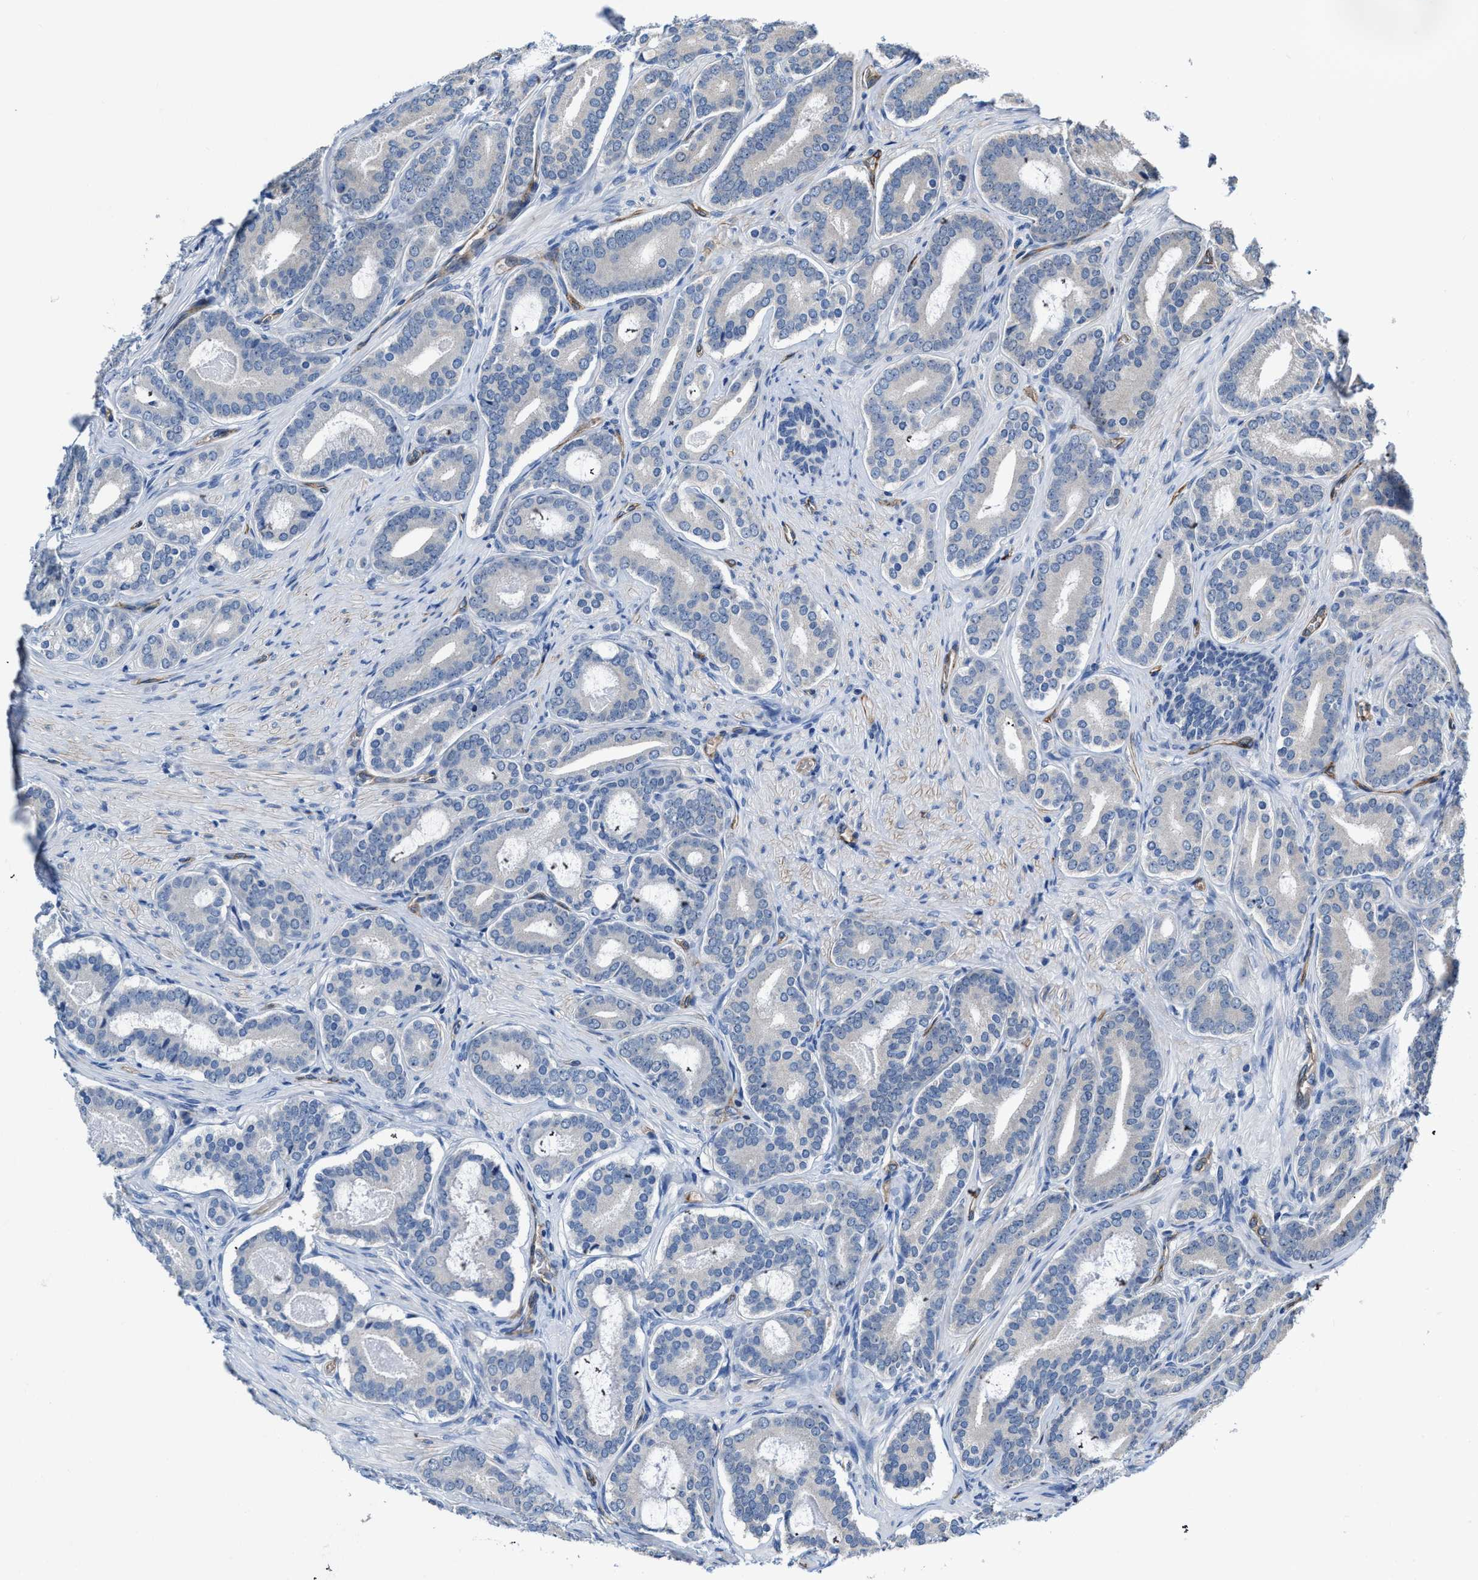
{"staining": {"intensity": "negative", "quantity": "none", "location": "none"}, "tissue": "prostate cancer", "cell_type": "Tumor cells", "image_type": "cancer", "snomed": [{"axis": "morphology", "description": "Adenocarcinoma, High grade"}, {"axis": "topography", "description": "Prostate"}], "caption": "Immunohistochemistry image of human prostate cancer (high-grade adenocarcinoma) stained for a protein (brown), which demonstrates no staining in tumor cells.", "gene": "C22orf42", "patient": {"sex": "male", "age": 60}}